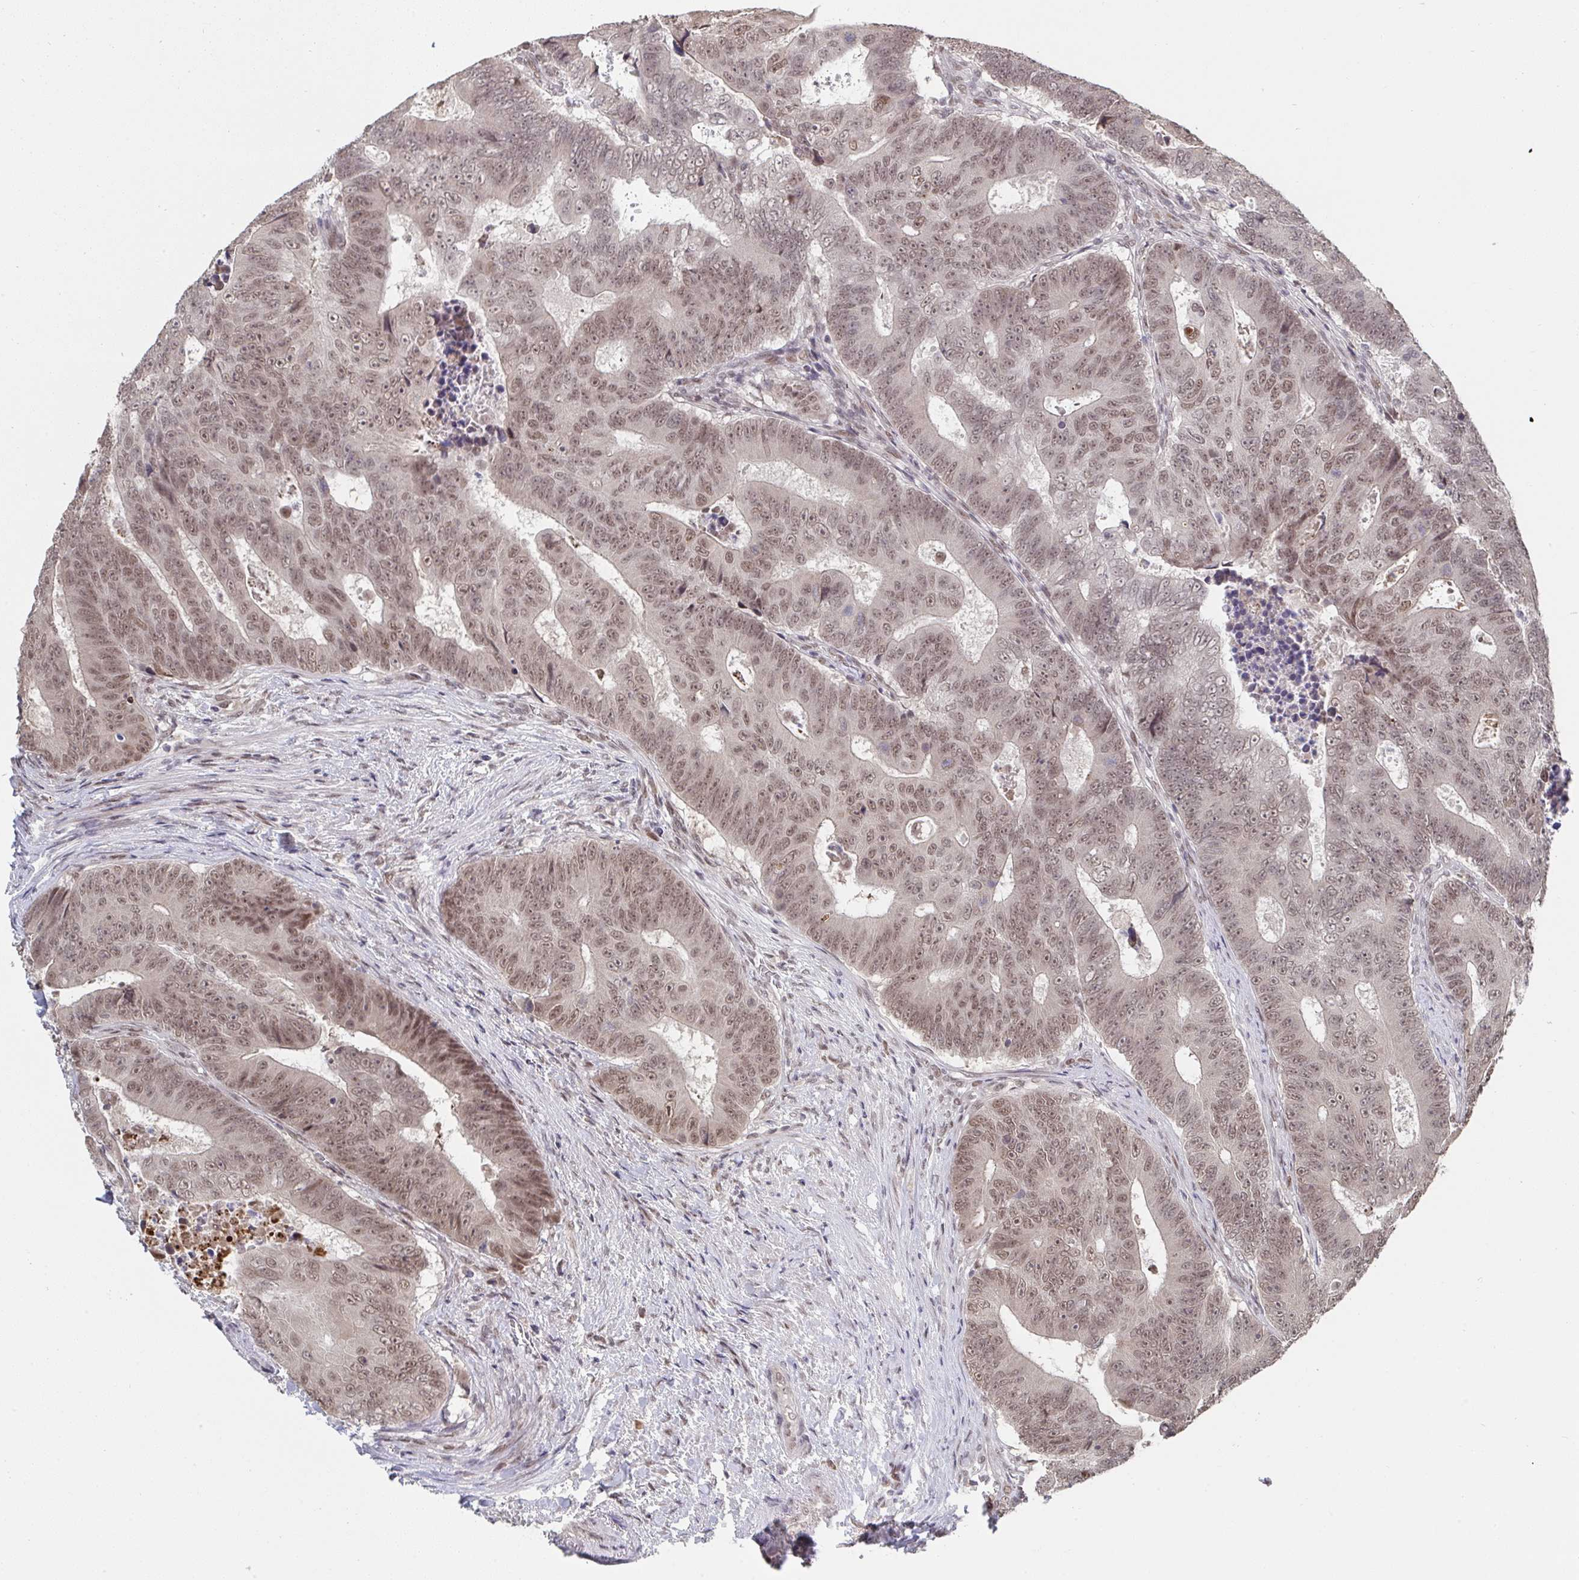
{"staining": {"intensity": "moderate", "quantity": ">75%", "location": "nuclear"}, "tissue": "colorectal cancer", "cell_type": "Tumor cells", "image_type": "cancer", "snomed": [{"axis": "morphology", "description": "Adenocarcinoma, NOS"}, {"axis": "topography", "description": "Colon"}], "caption": "Human colorectal adenocarcinoma stained for a protein (brown) displays moderate nuclear positive staining in about >75% of tumor cells.", "gene": "JMJD1C", "patient": {"sex": "female", "age": 48}}